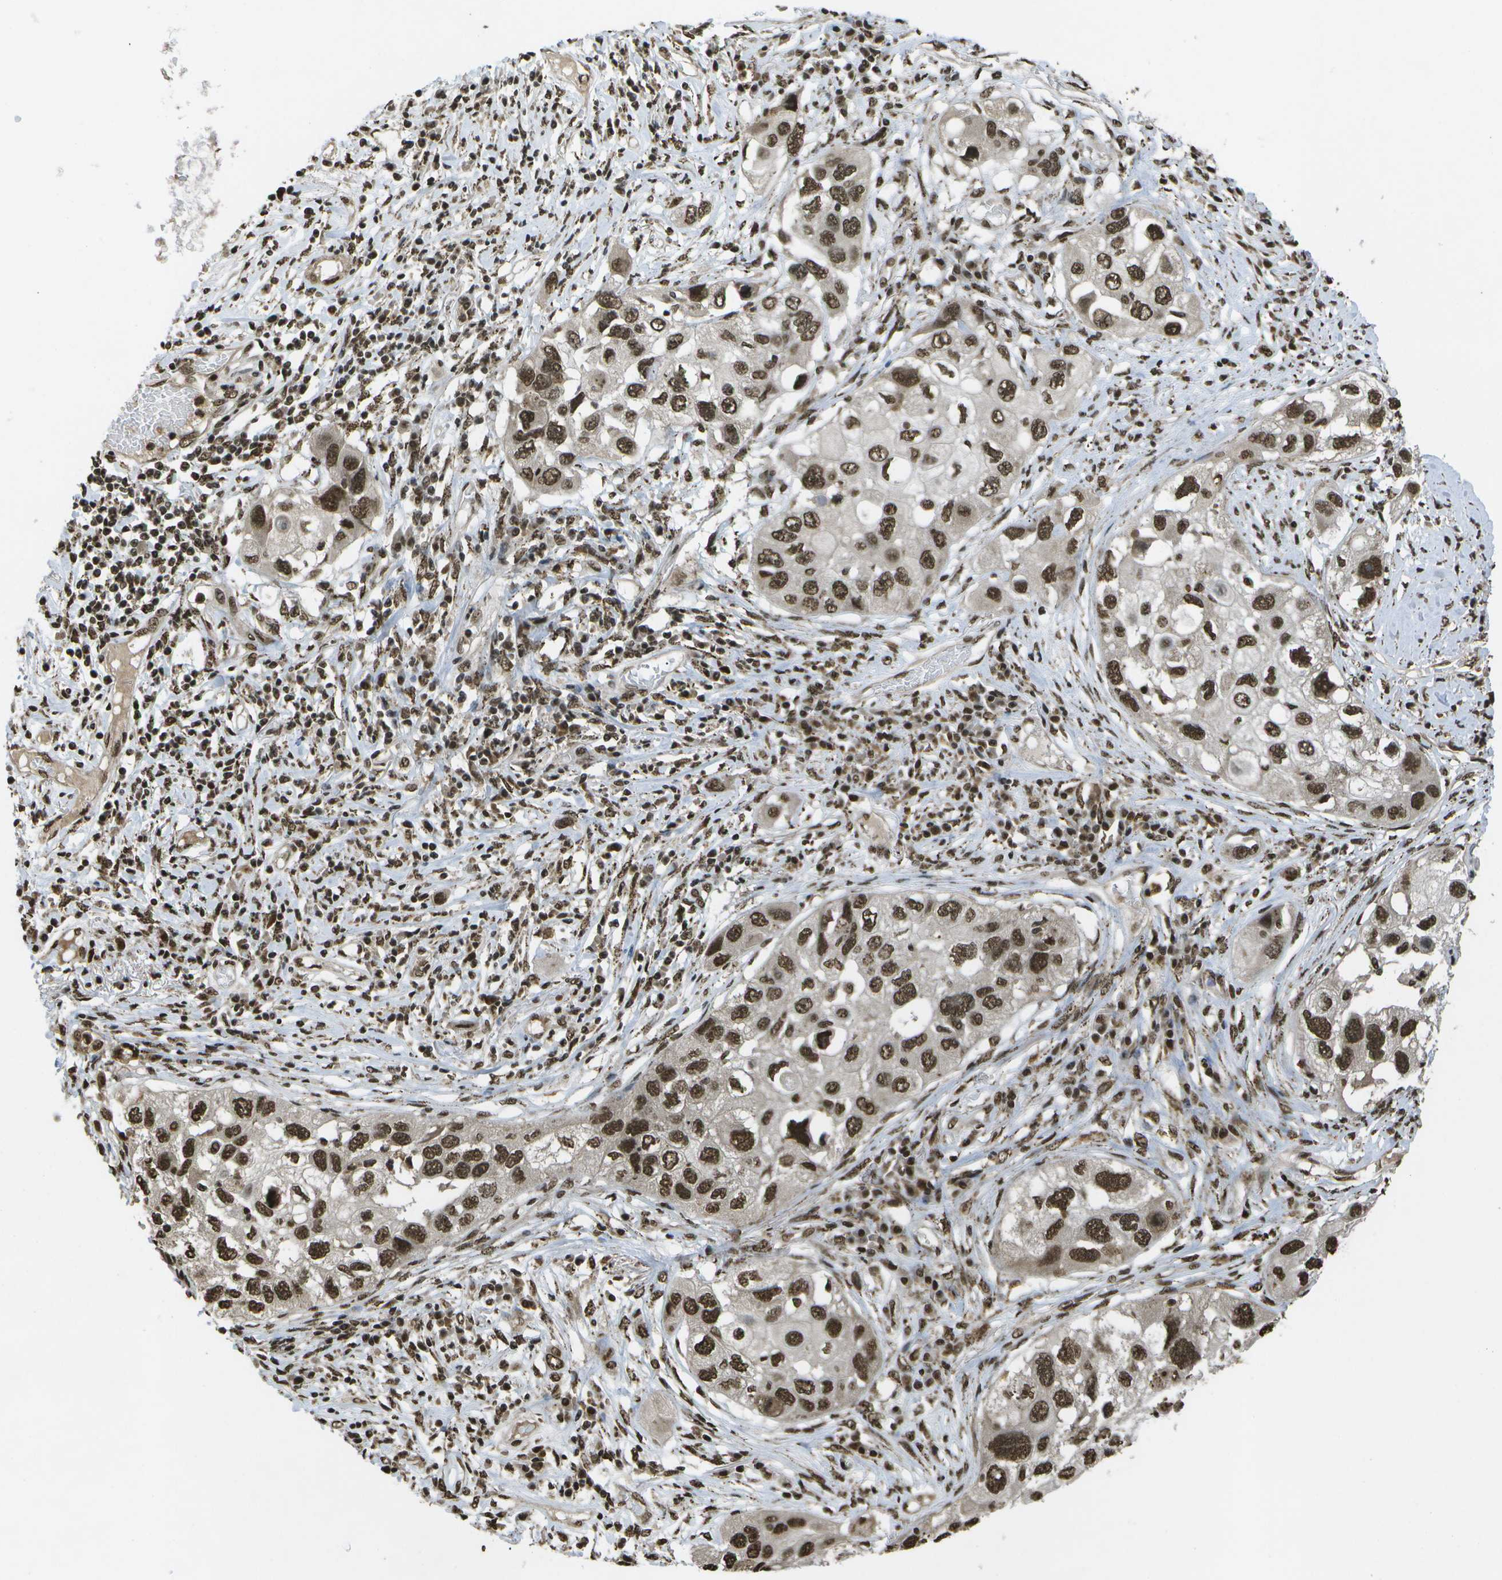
{"staining": {"intensity": "strong", "quantity": ">75%", "location": "nuclear"}, "tissue": "lung cancer", "cell_type": "Tumor cells", "image_type": "cancer", "snomed": [{"axis": "morphology", "description": "Squamous cell carcinoma, NOS"}, {"axis": "topography", "description": "Lung"}], "caption": "DAB (3,3'-diaminobenzidine) immunohistochemical staining of human lung squamous cell carcinoma reveals strong nuclear protein staining in approximately >75% of tumor cells. Using DAB (3,3'-diaminobenzidine) (brown) and hematoxylin (blue) stains, captured at high magnification using brightfield microscopy.", "gene": "SPEN", "patient": {"sex": "male", "age": 71}}